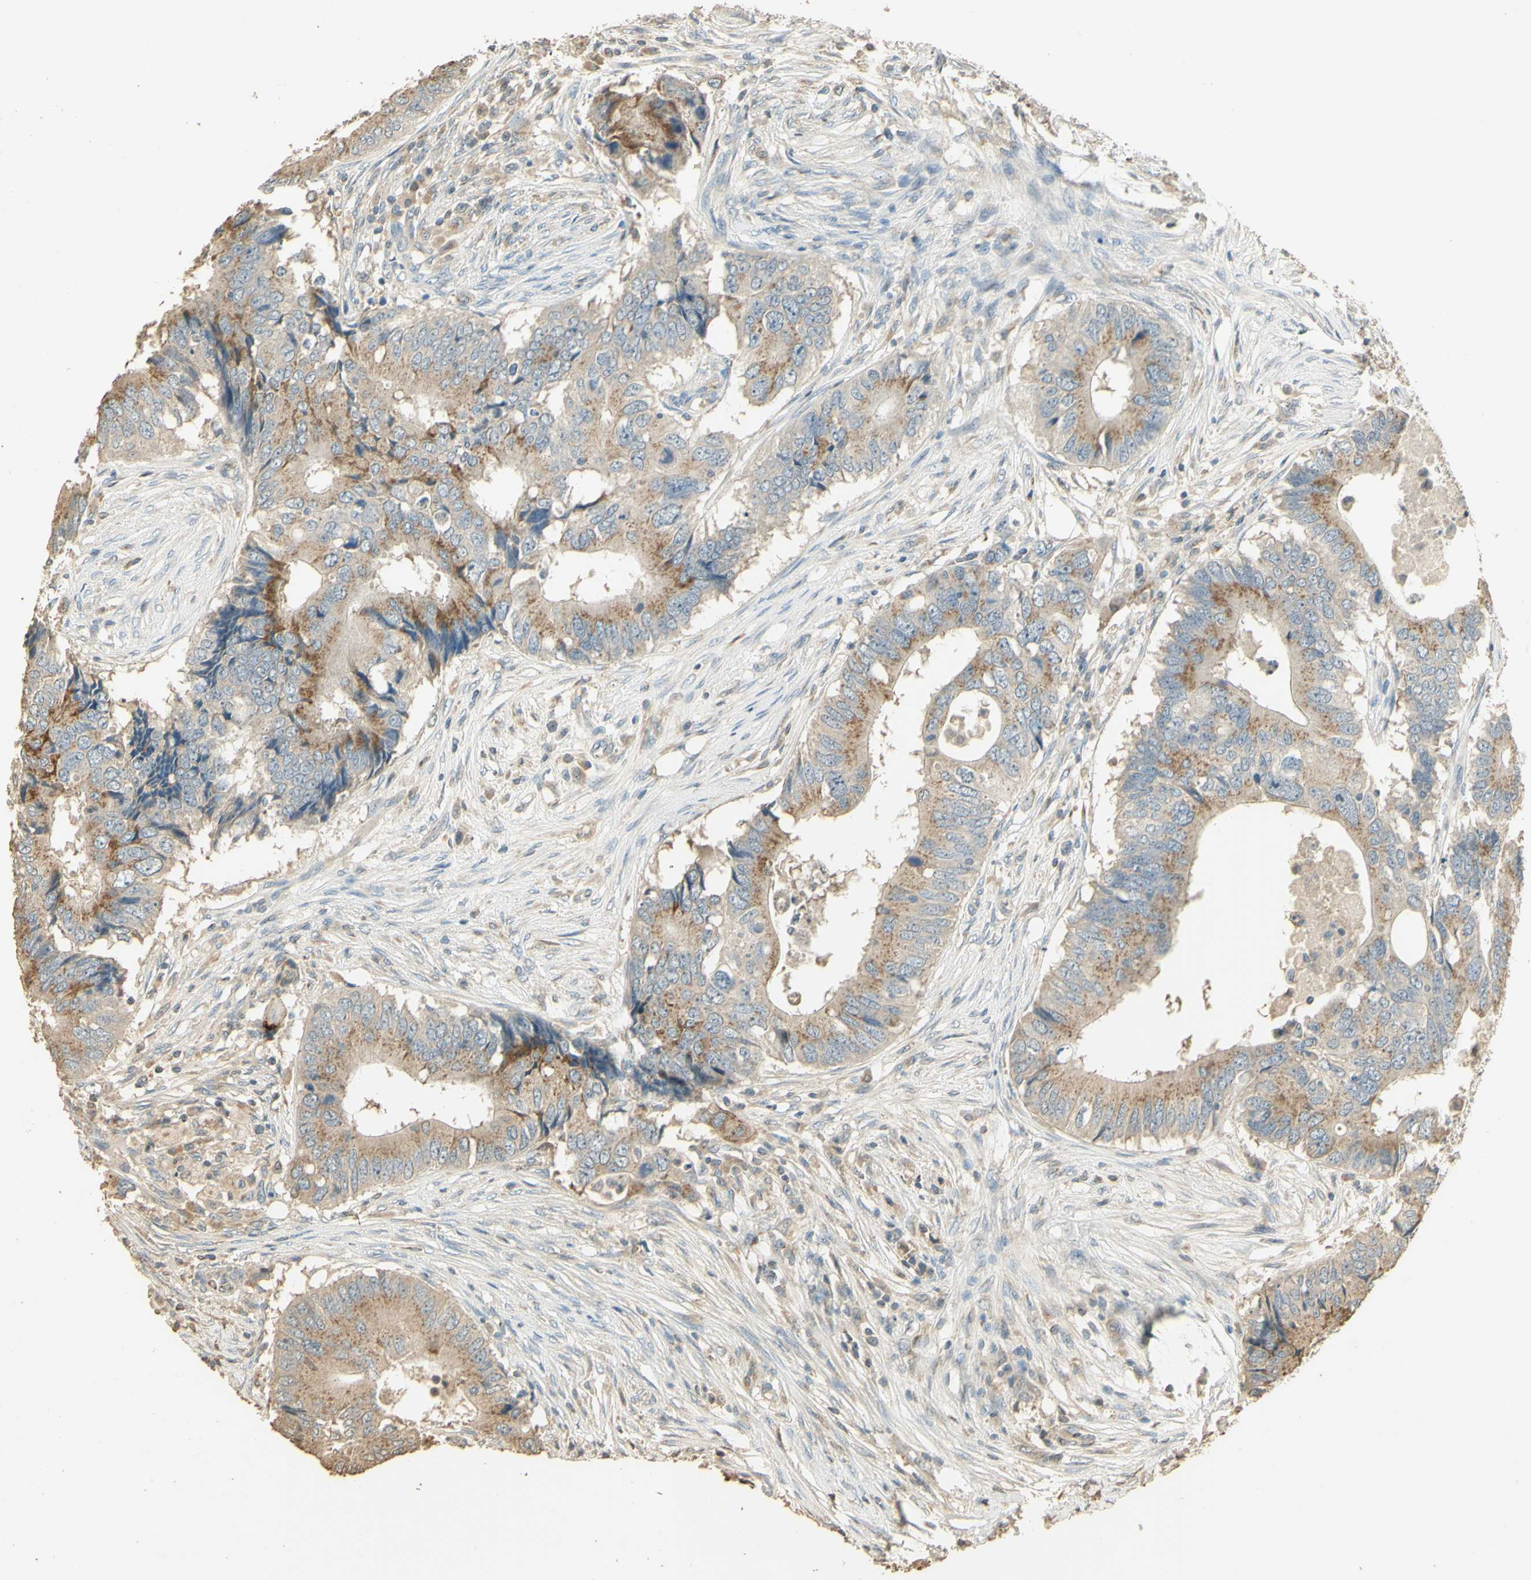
{"staining": {"intensity": "moderate", "quantity": ">75%", "location": "cytoplasmic/membranous"}, "tissue": "colorectal cancer", "cell_type": "Tumor cells", "image_type": "cancer", "snomed": [{"axis": "morphology", "description": "Adenocarcinoma, NOS"}, {"axis": "topography", "description": "Colon"}], "caption": "Immunohistochemistry of colorectal cancer (adenocarcinoma) reveals medium levels of moderate cytoplasmic/membranous positivity in about >75% of tumor cells.", "gene": "UXS1", "patient": {"sex": "male", "age": 71}}